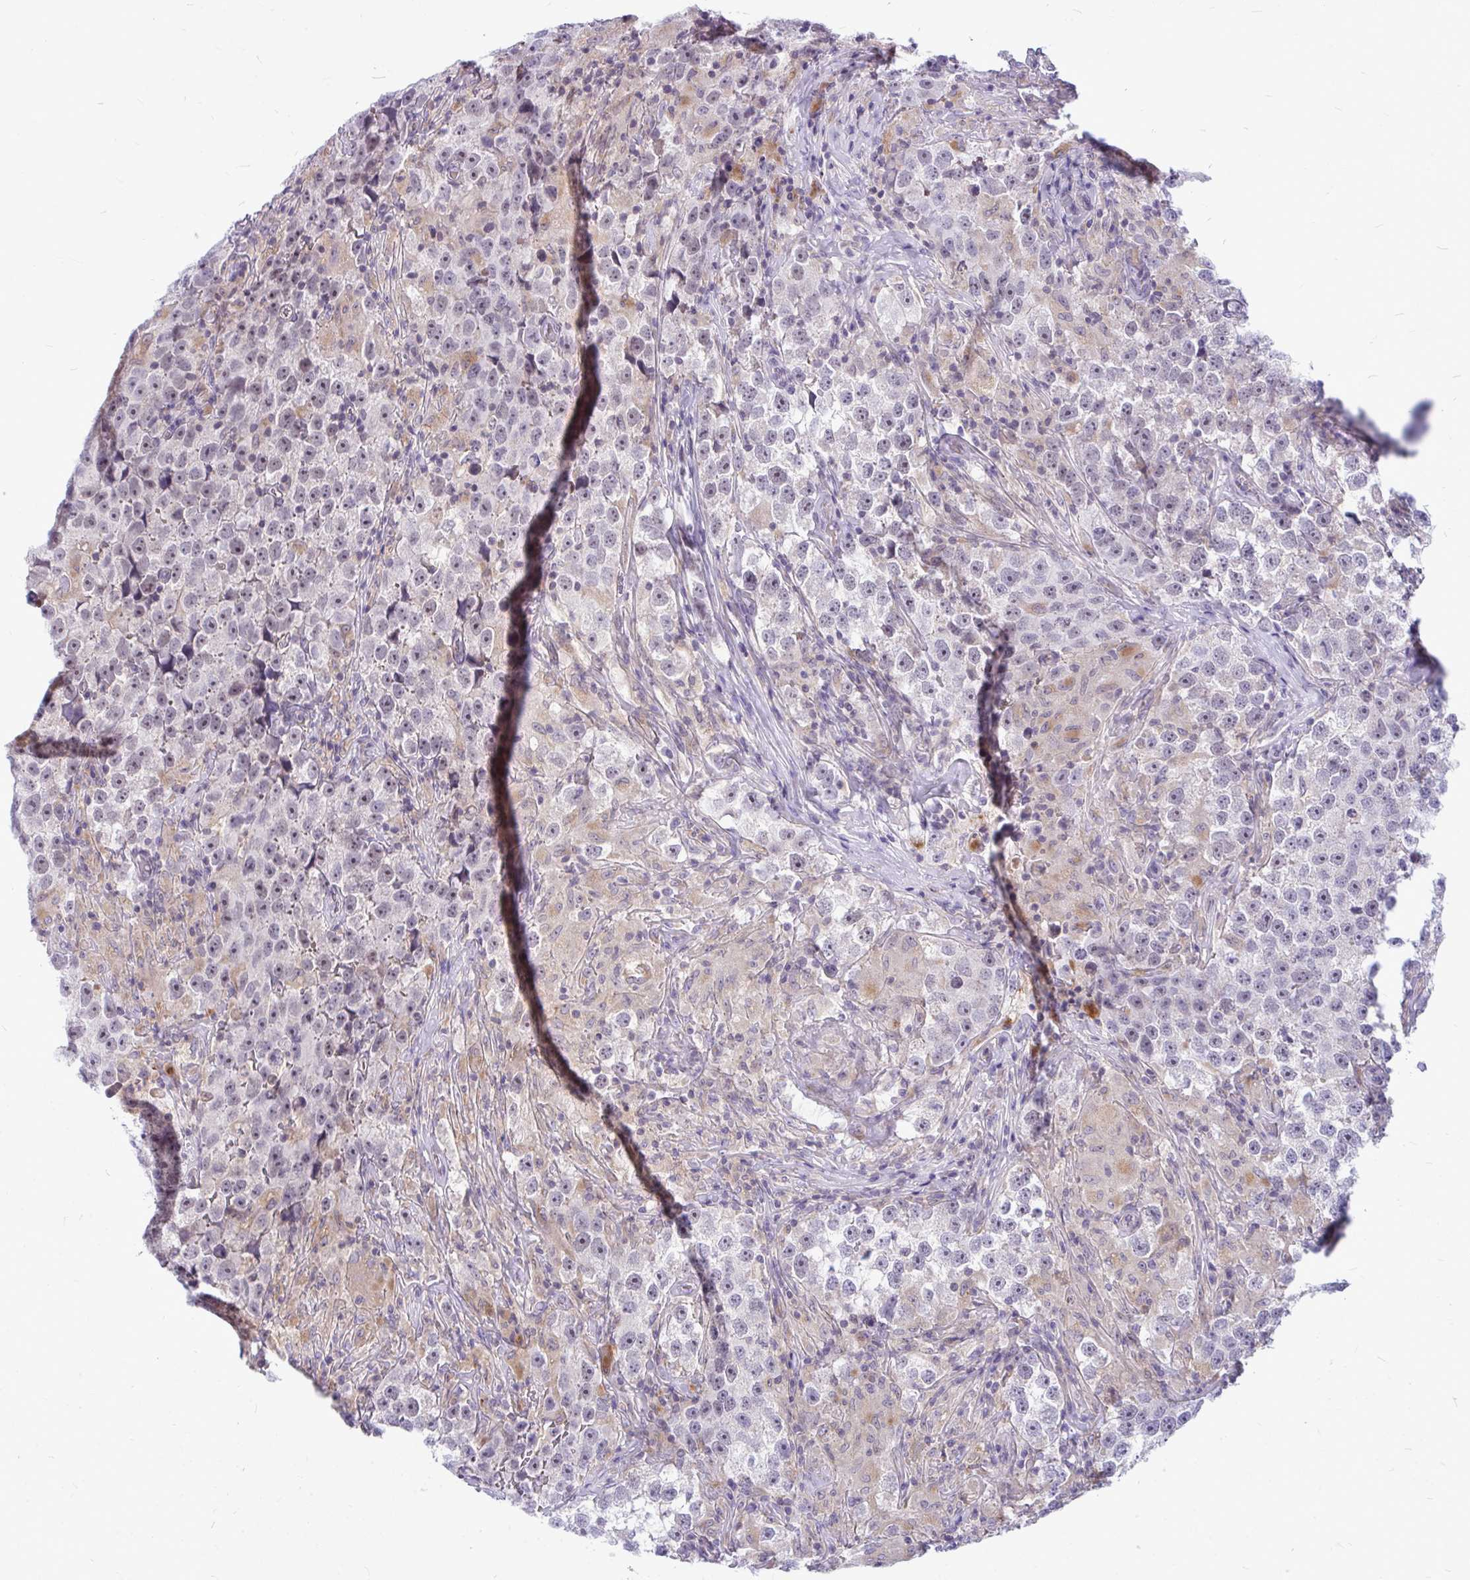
{"staining": {"intensity": "negative", "quantity": "none", "location": "none"}, "tissue": "testis cancer", "cell_type": "Tumor cells", "image_type": "cancer", "snomed": [{"axis": "morphology", "description": "Seminoma, NOS"}, {"axis": "topography", "description": "Testis"}], "caption": "Histopathology image shows no protein staining in tumor cells of seminoma (testis) tissue.", "gene": "ZSCAN25", "patient": {"sex": "male", "age": 46}}